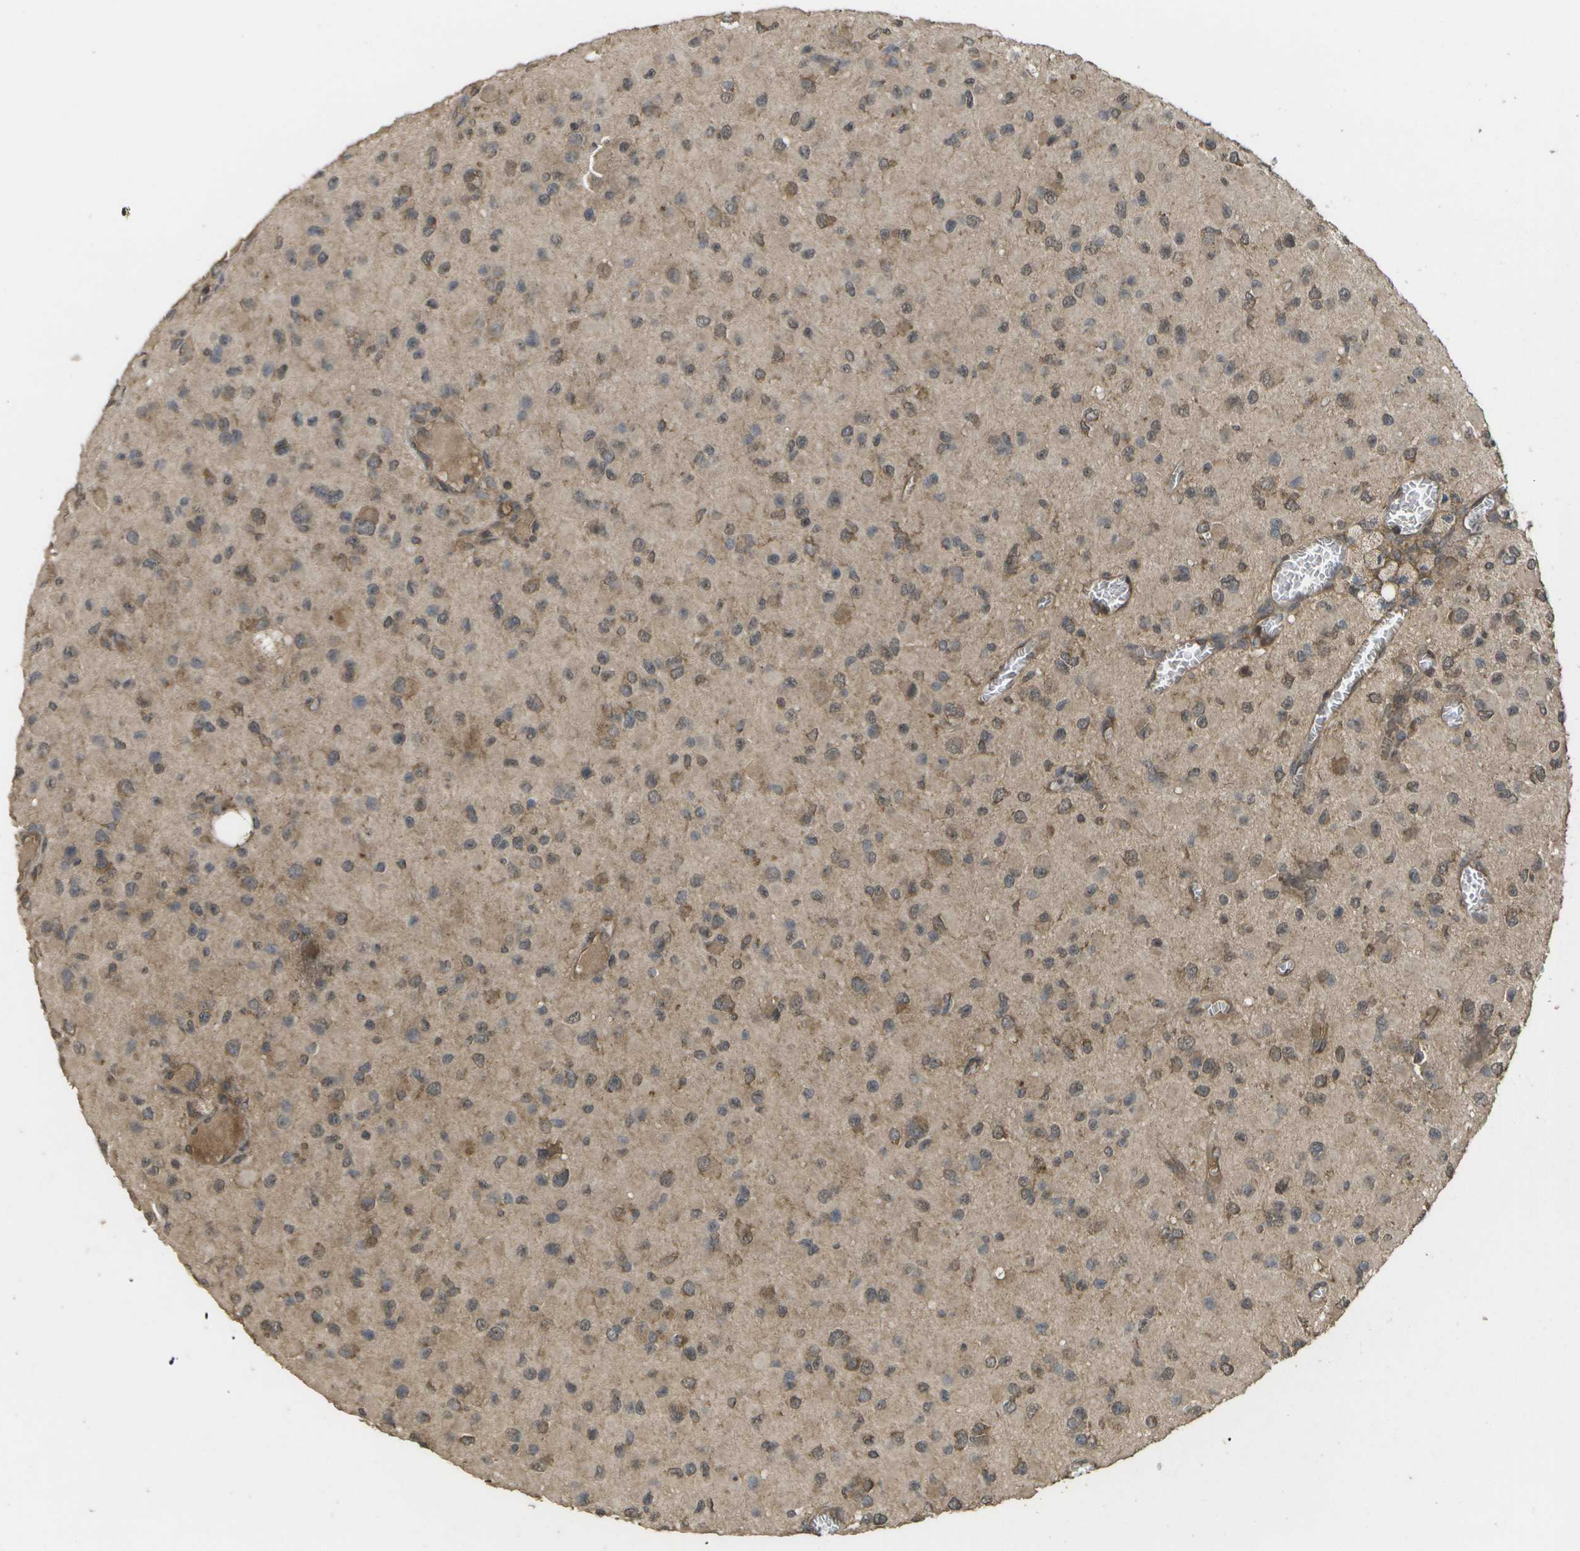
{"staining": {"intensity": "weak", "quantity": ">75%", "location": "cytoplasmic/membranous"}, "tissue": "glioma", "cell_type": "Tumor cells", "image_type": "cancer", "snomed": [{"axis": "morphology", "description": "Glioma, malignant, Low grade"}, {"axis": "topography", "description": "Brain"}], "caption": "Human glioma stained with a protein marker demonstrates weak staining in tumor cells.", "gene": "SACS", "patient": {"sex": "male", "age": 42}}